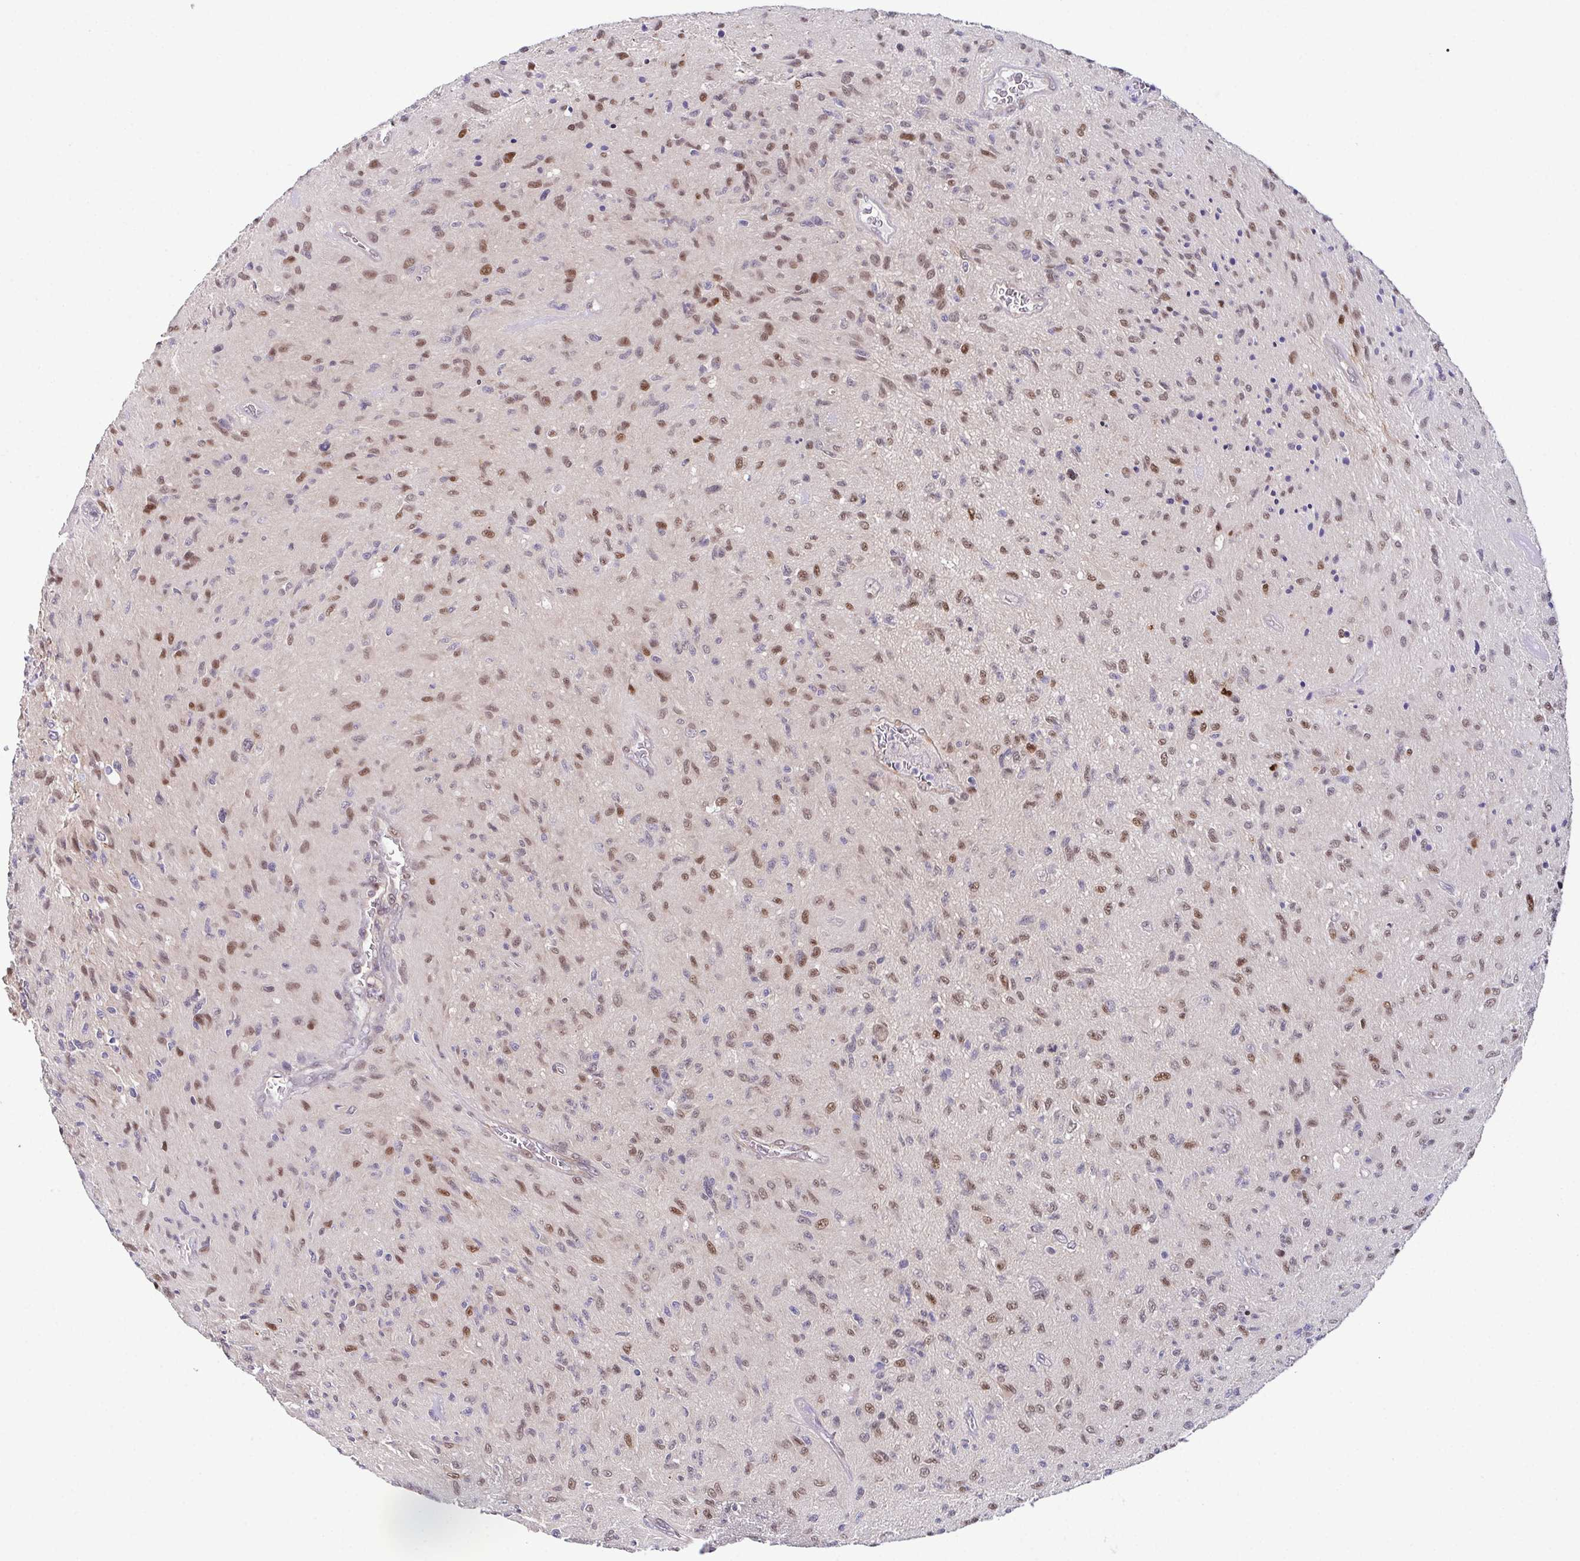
{"staining": {"intensity": "moderate", "quantity": "25%-75%", "location": "nuclear"}, "tissue": "glioma", "cell_type": "Tumor cells", "image_type": "cancer", "snomed": [{"axis": "morphology", "description": "Glioma, malignant, High grade"}, {"axis": "topography", "description": "Brain"}], "caption": "This micrograph exhibits high-grade glioma (malignant) stained with IHC to label a protein in brown. The nuclear of tumor cells show moderate positivity for the protein. Nuclei are counter-stained blue.", "gene": "DNAJB1", "patient": {"sex": "male", "age": 54}}